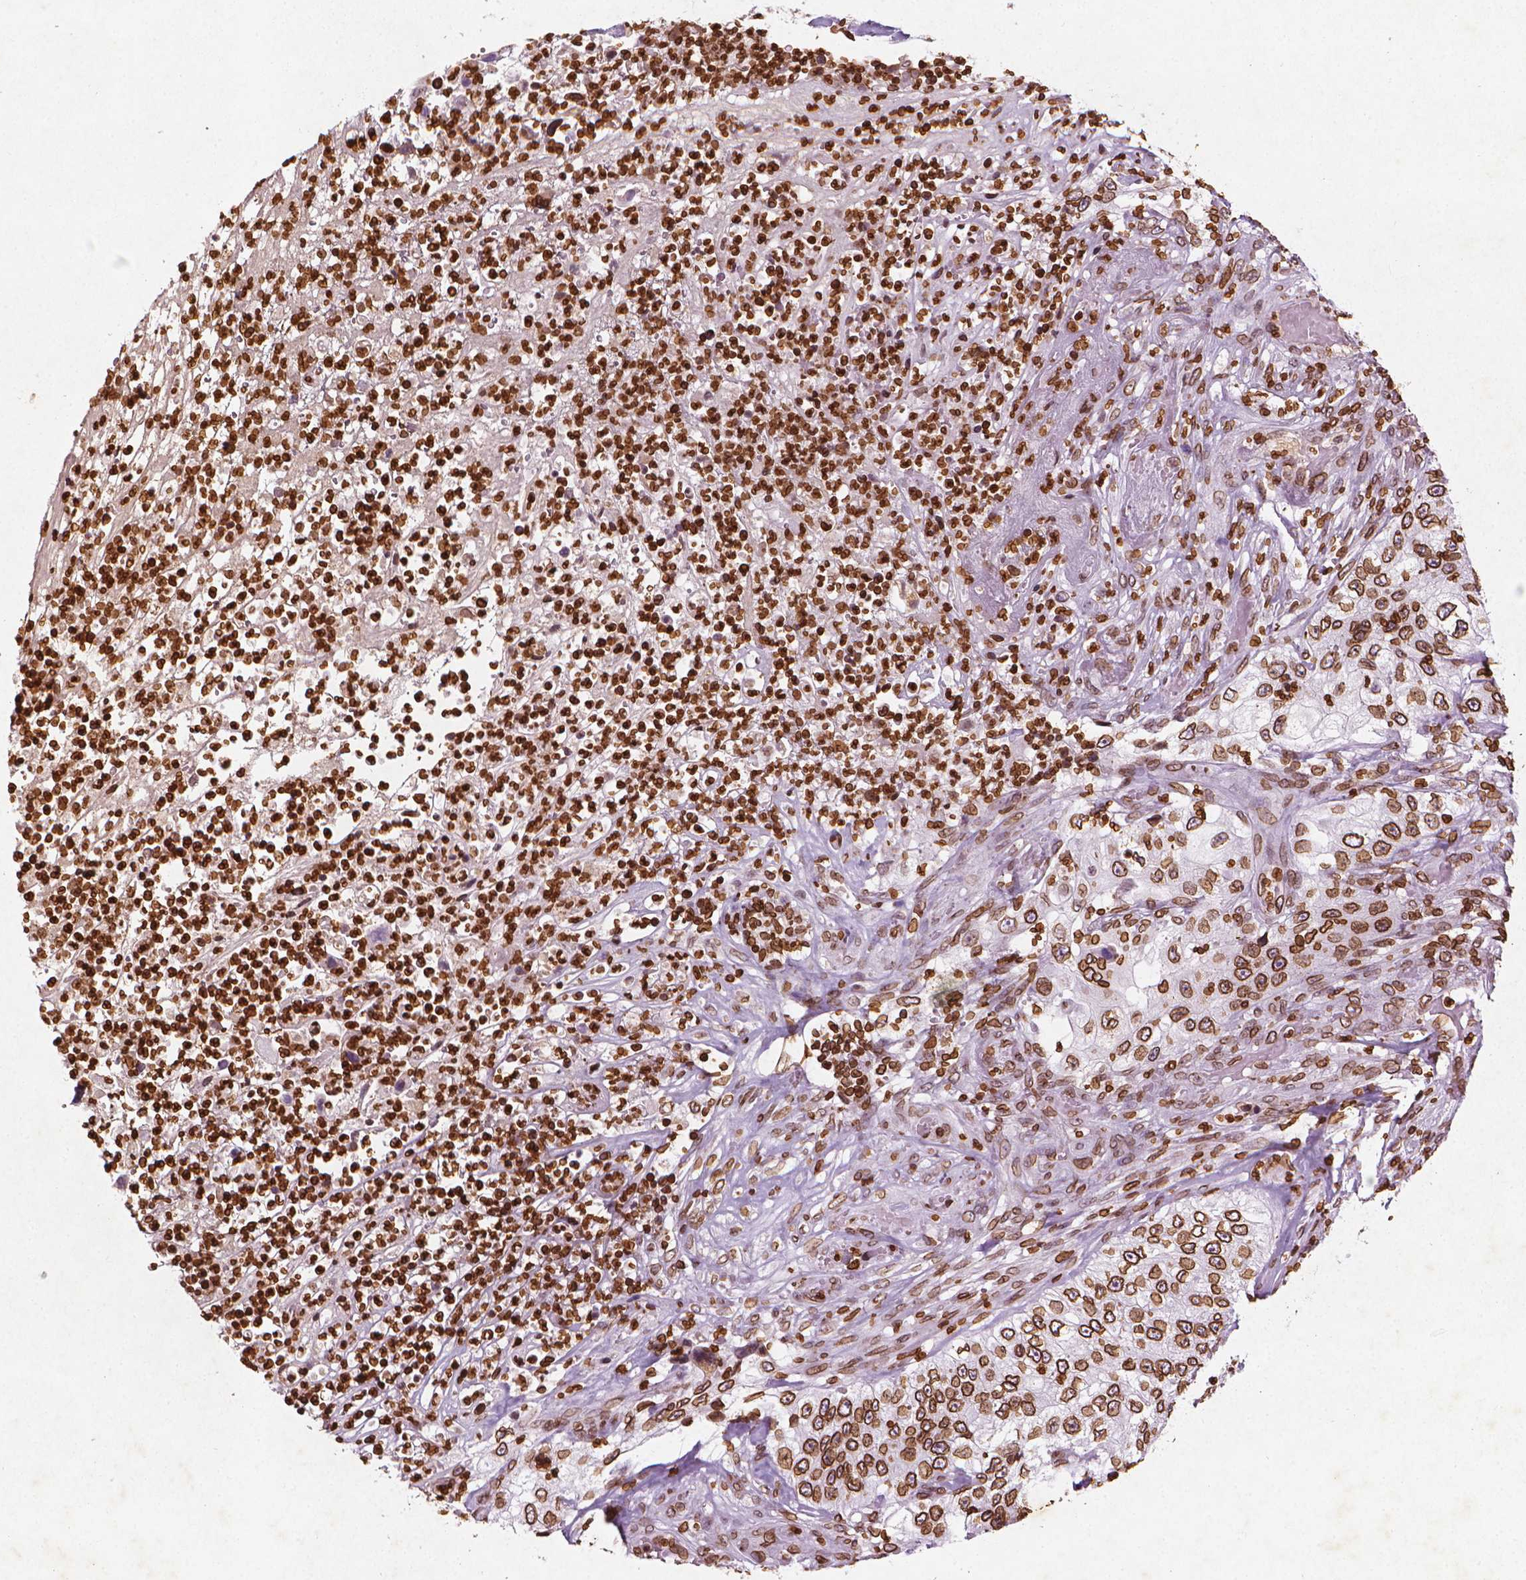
{"staining": {"intensity": "strong", "quantity": ">75%", "location": "cytoplasmic/membranous,nuclear"}, "tissue": "urothelial cancer", "cell_type": "Tumor cells", "image_type": "cancer", "snomed": [{"axis": "morphology", "description": "Urothelial carcinoma, High grade"}, {"axis": "topography", "description": "Urinary bladder"}], "caption": "Immunohistochemistry staining of urothelial cancer, which displays high levels of strong cytoplasmic/membranous and nuclear positivity in approximately >75% of tumor cells indicating strong cytoplasmic/membranous and nuclear protein staining. The staining was performed using DAB (3,3'-diaminobenzidine) (brown) for protein detection and nuclei were counterstained in hematoxylin (blue).", "gene": "LMNB1", "patient": {"sex": "female", "age": 60}}